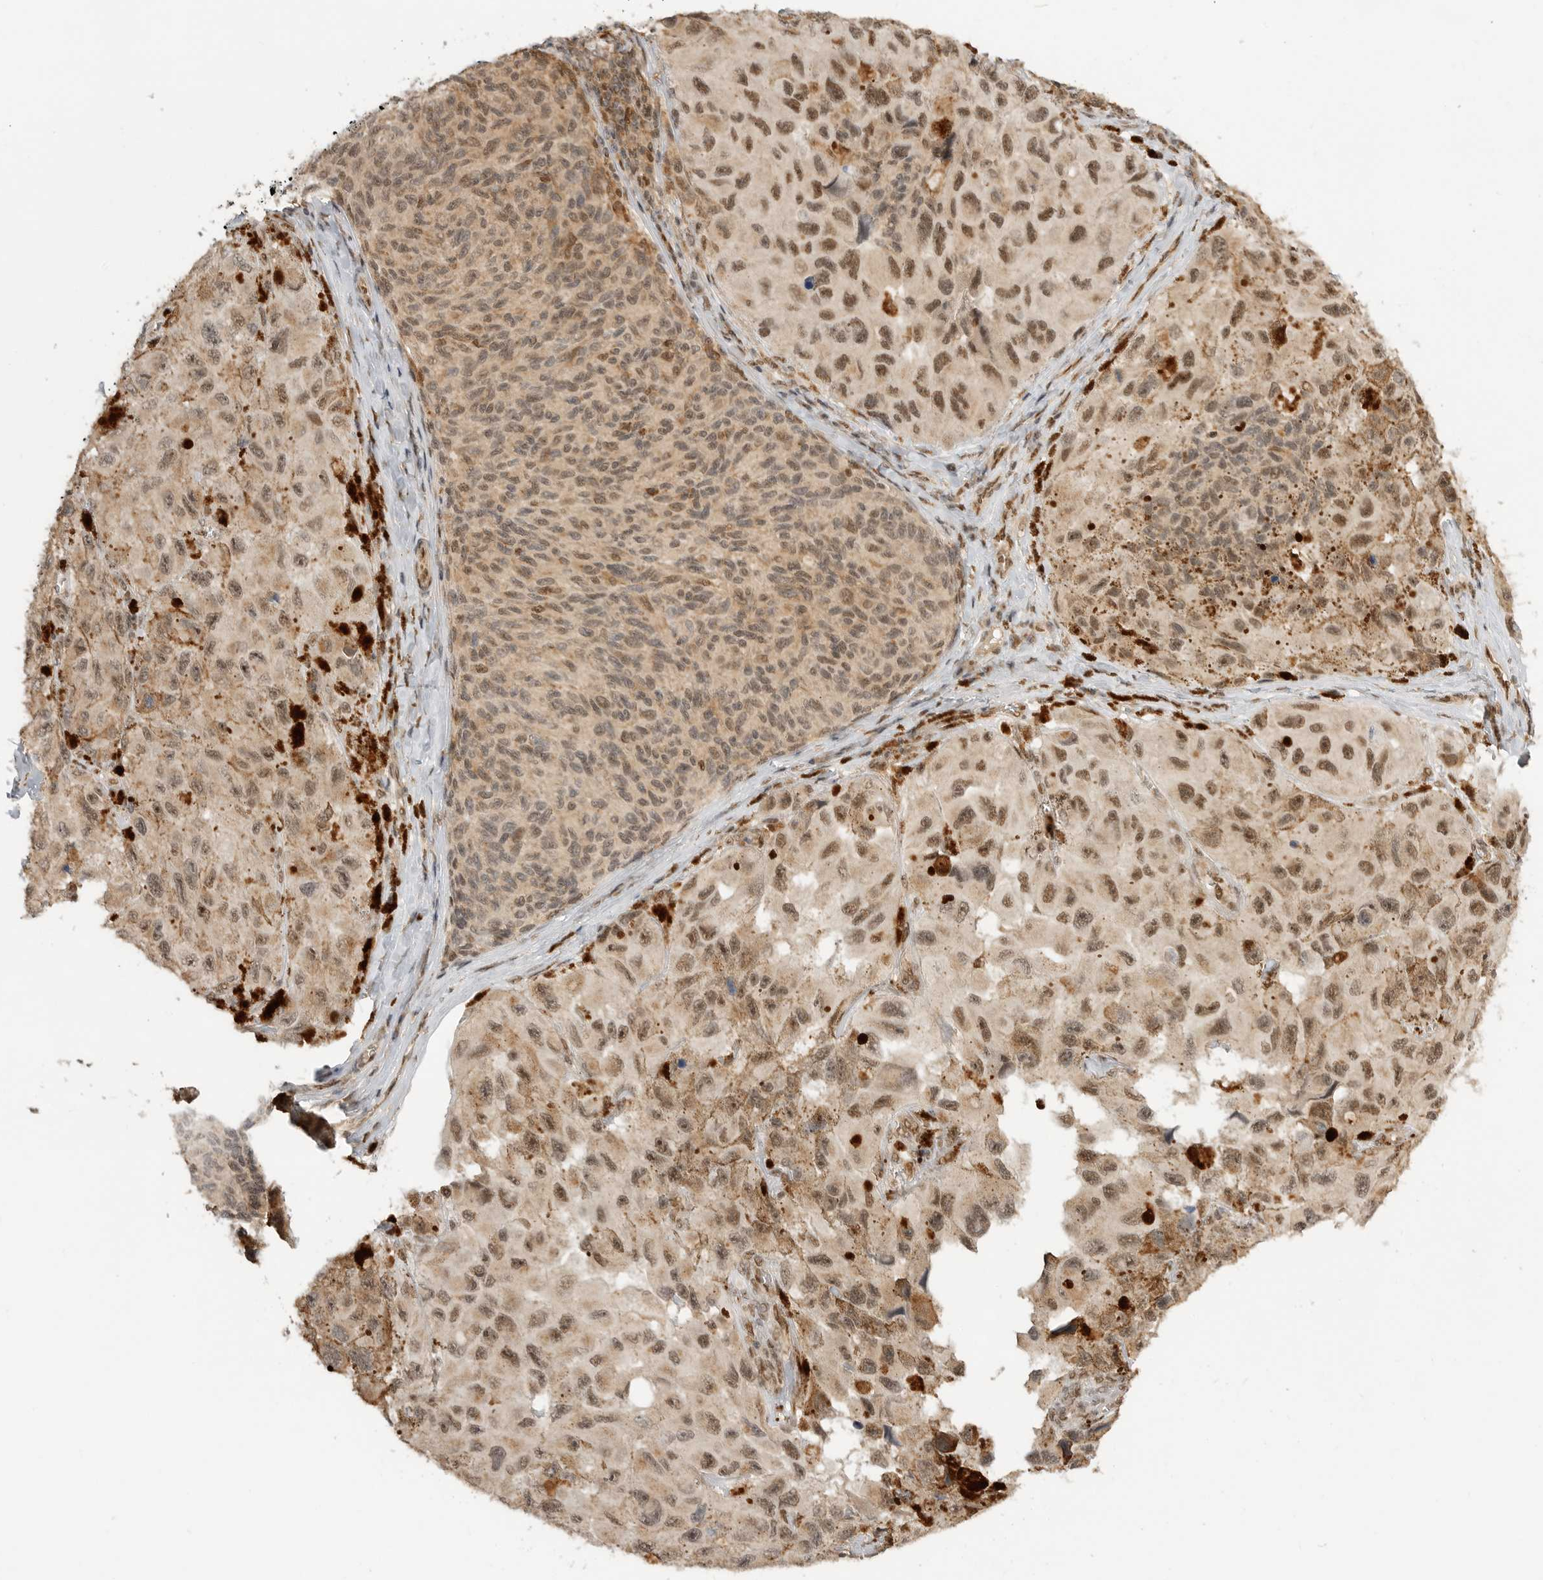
{"staining": {"intensity": "weak", "quantity": ">75%", "location": "cytoplasmic/membranous,nuclear"}, "tissue": "melanoma", "cell_type": "Tumor cells", "image_type": "cancer", "snomed": [{"axis": "morphology", "description": "Malignant melanoma, NOS"}, {"axis": "topography", "description": "Skin"}], "caption": "IHC of human malignant melanoma exhibits low levels of weak cytoplasmic/membranous and nuclear staining in approximately >75% of tumor cells.", "gene": "ALKAL1", "patient": {"sex": "female", "age": 73}}